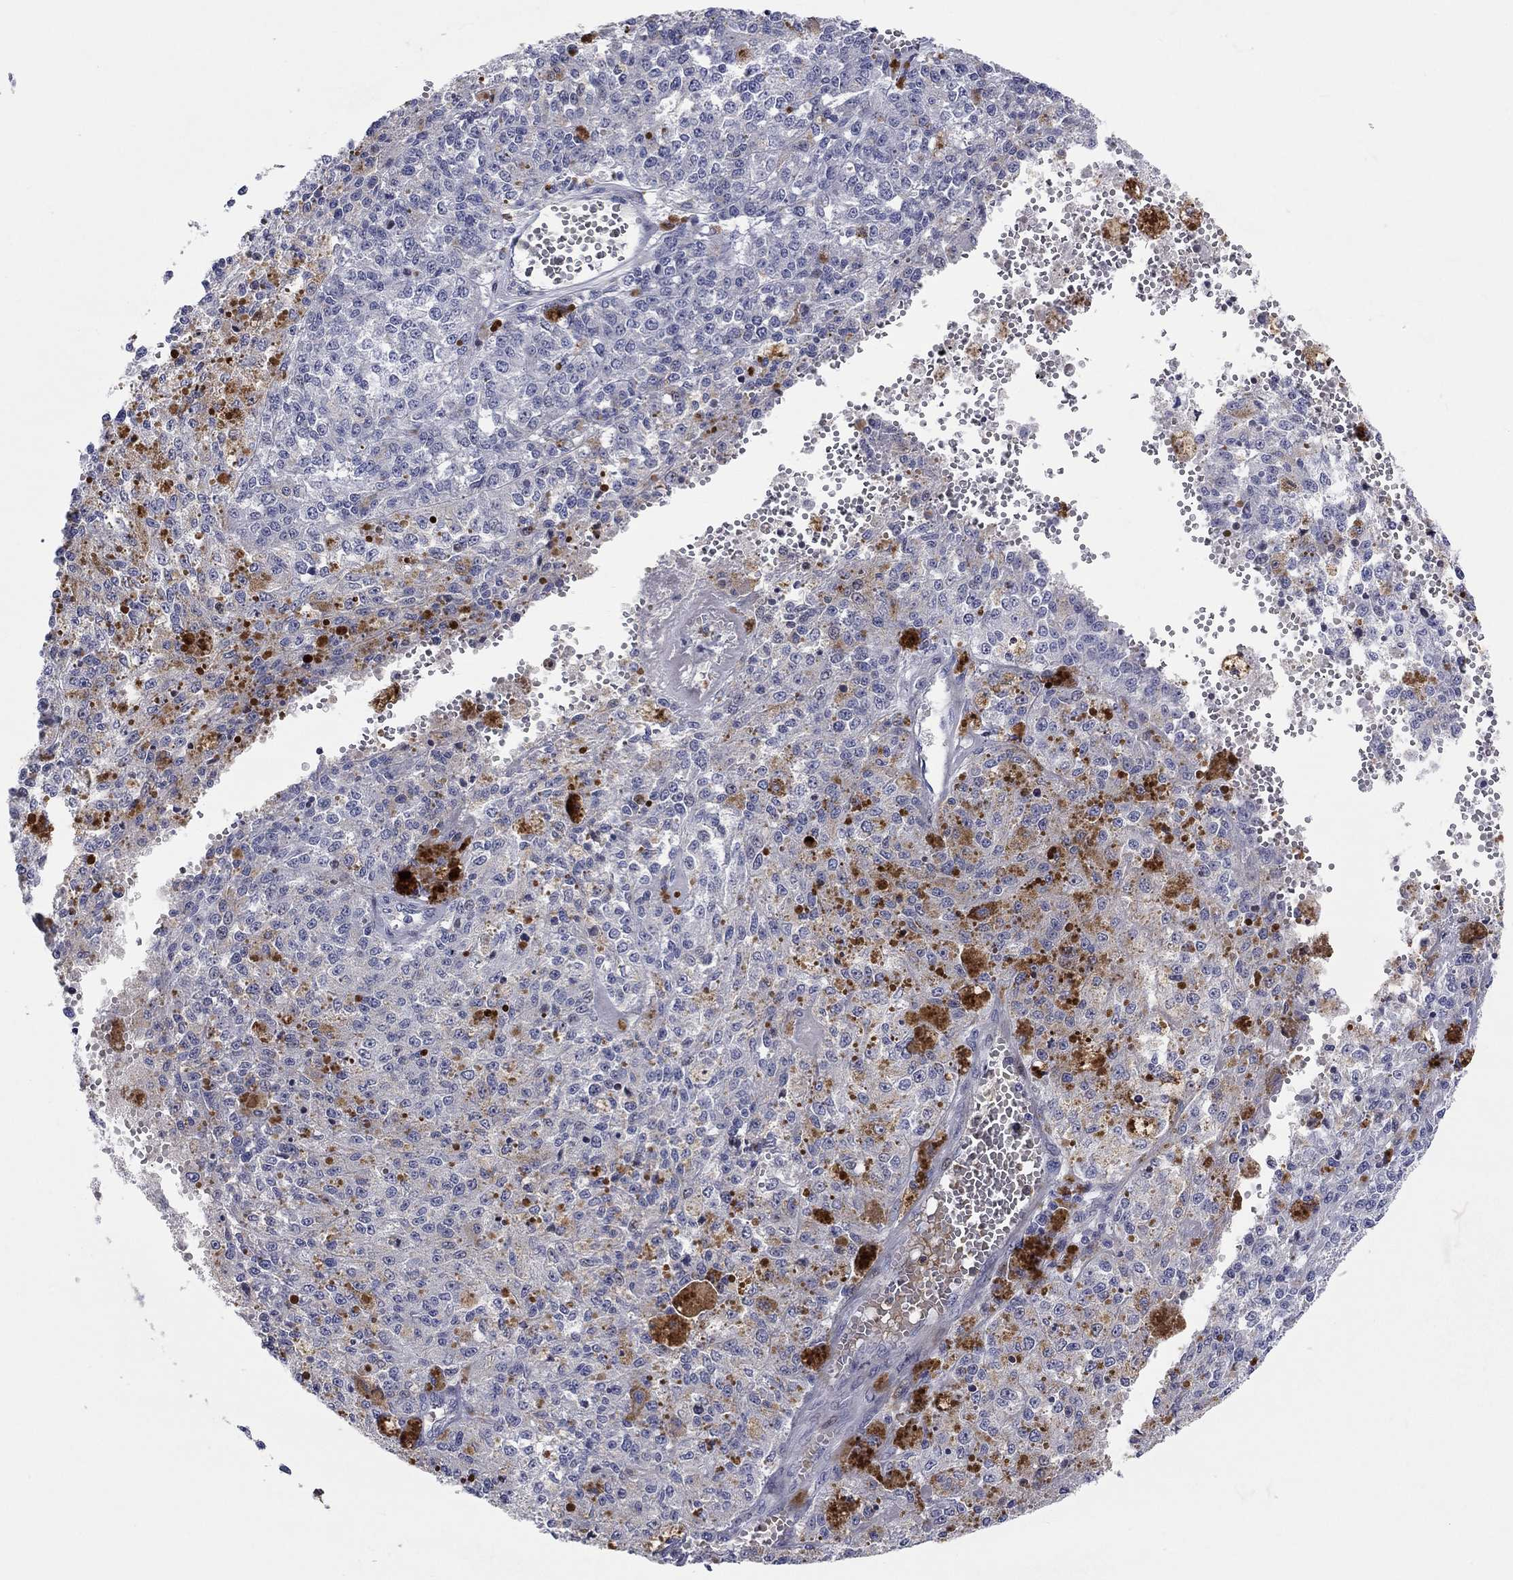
{"staining": {"intensity": "negative", "quantity": "none", "location": "none"}, "tissue": "melanoma", "cell_type": "Tumor cells", "image_type": "cancer", "snomed": [{"axis": "morphology", "description": "Malignant melanoma, Metastatic site"}, {"axis": "topography", "description": "Lymph node"}], "caption": "Immunohistochemistry micrograph of neoplastic tissue: melanoma stained with DAB reveals no significant protein expression in tumor cells.", "gene": "ARHGAP36", "patient": {"sex": "female", "age": 64}}